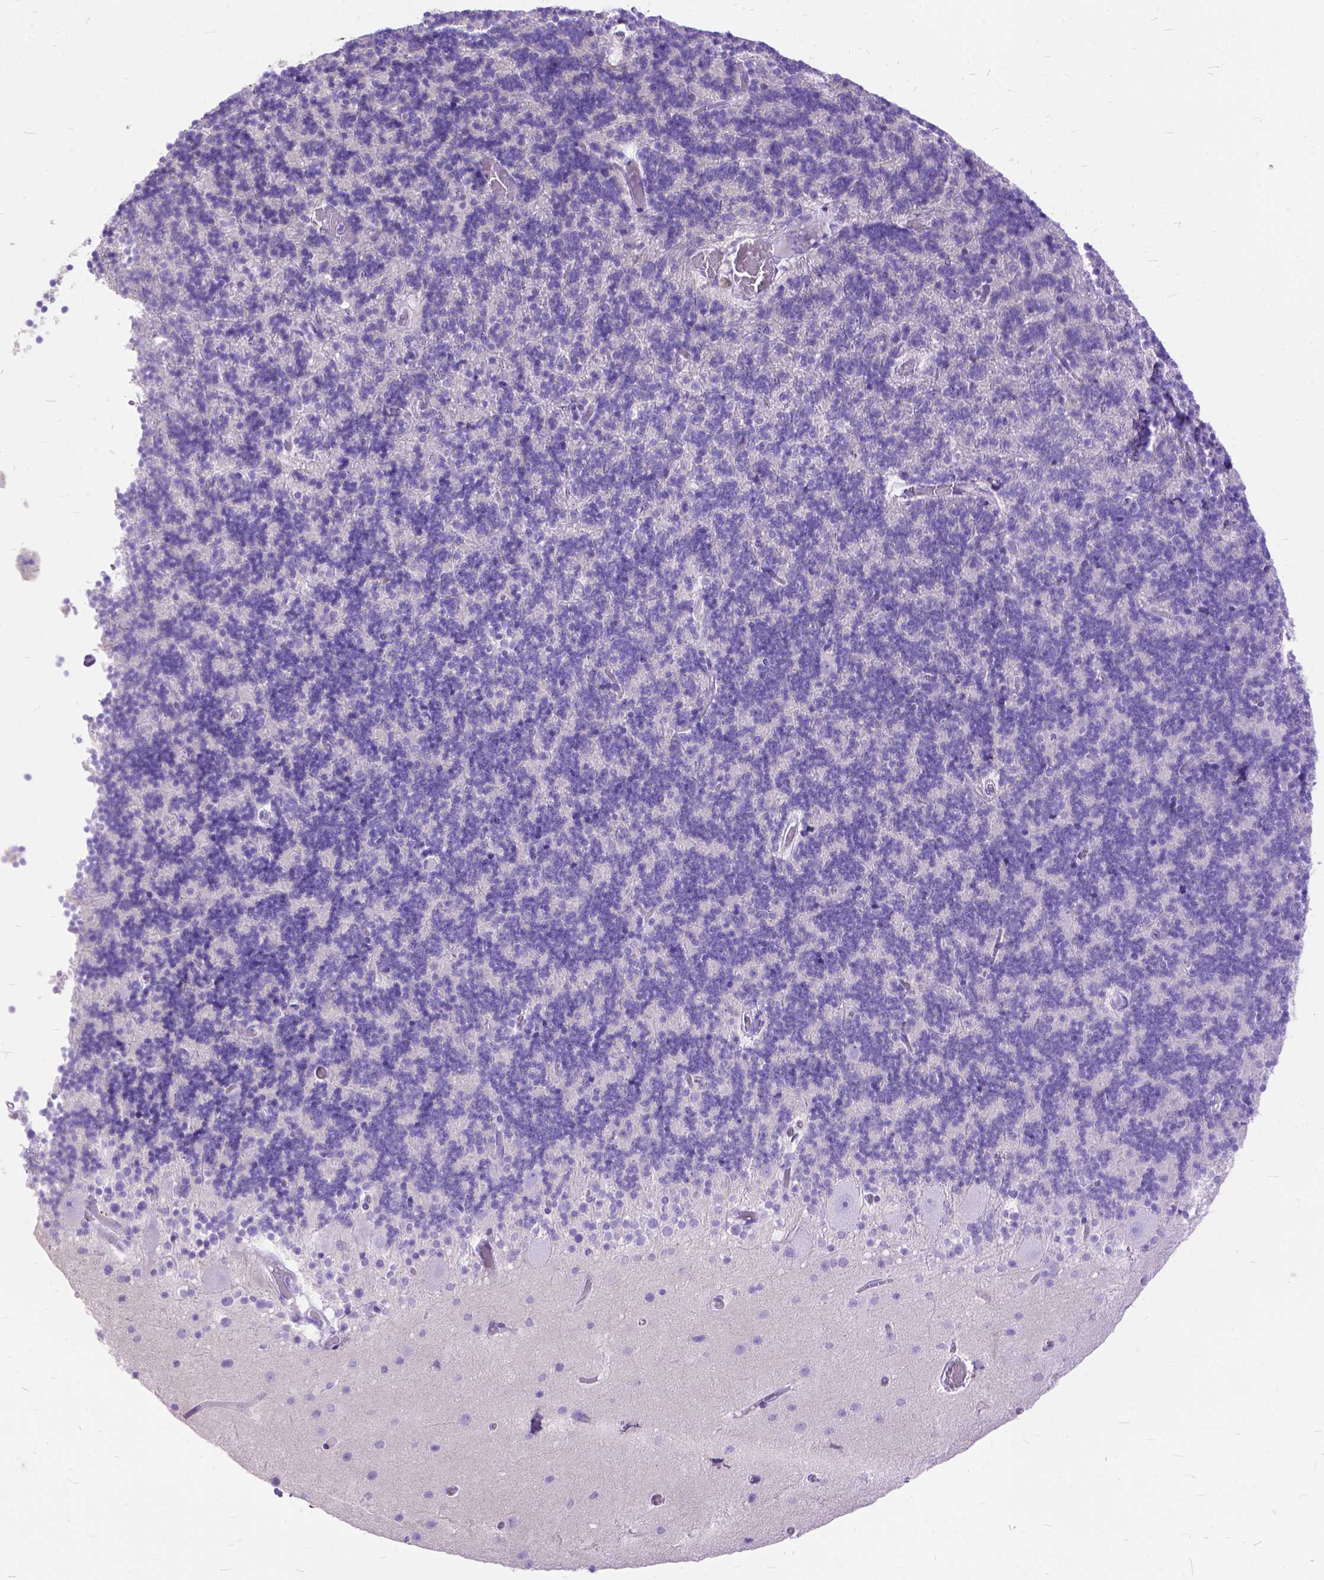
{"staining": {"intensity": "negative", "quantity": "none", "location": "none"}, "tissue": "cerebellum", "cell_type": "Cells in granular layer", "image_type": "normal", "snomed": [{"axis": "morphology", "description": "Normal tissue, NOS"}, {"axis": "topography", "description": "Cerebellum"}], "caption": "Immunohistochemistry (IHC) of normal cerebellum exhibits no staining in cells in granular layer.", "gene": "DNAH2", "patient": {"sex": "male", "age": 70}}